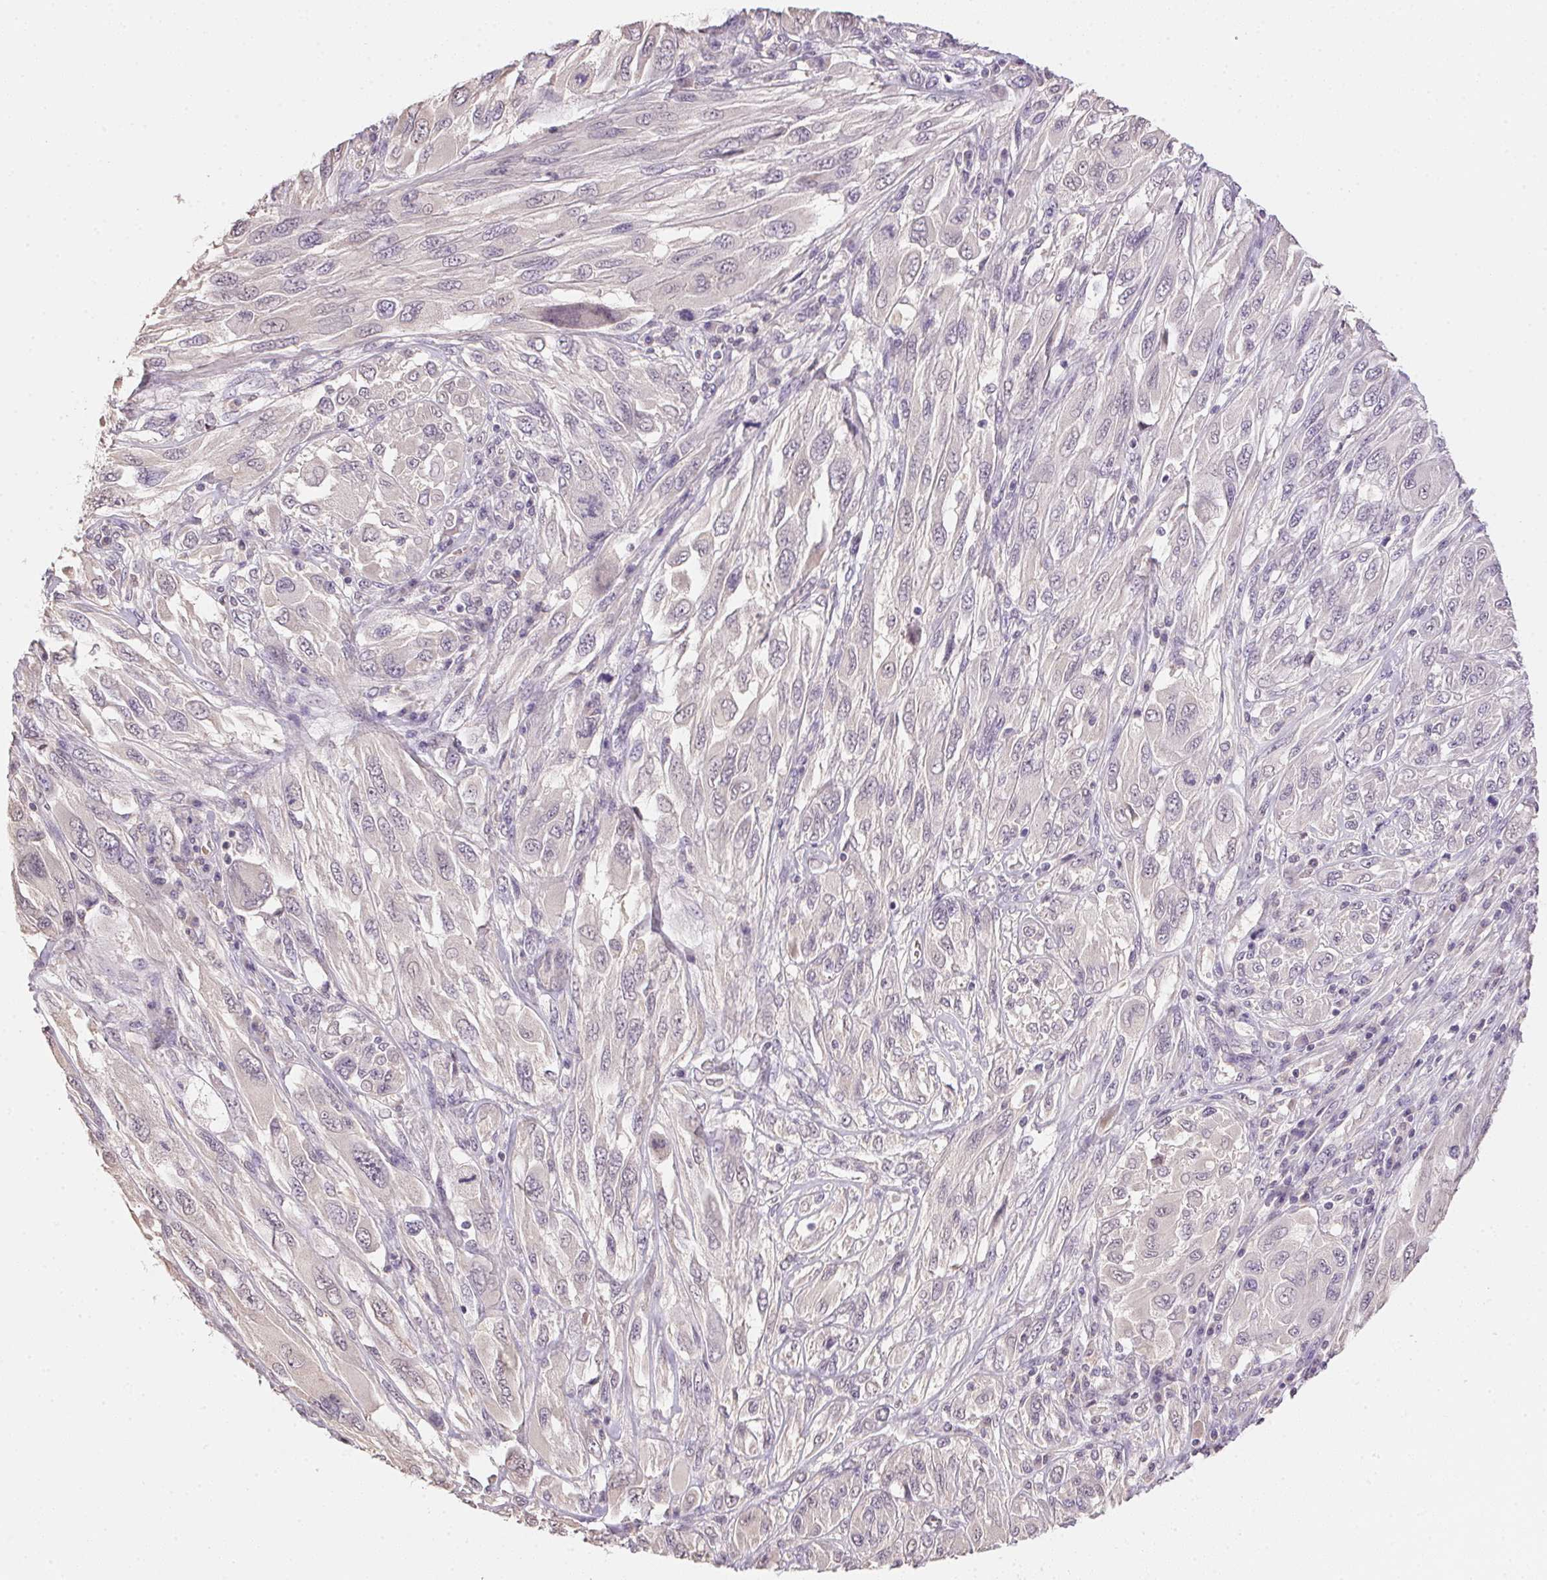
{"staining": {"intensity": "negative", "quantity": "none", "location": "none"}, "tissue": "melanoma", "cell_type": "Tumor cells", "image_type": "cancer", "snomed": [{"axis": "morphology", "description": "Malignant melanoma, NOS"}, {"axis": "topography", "description": "Skin"}], "caption": "The immunohistochemistry (IHC) photomicrograph has no significant positivity in tumor cells of malignant melanoma tissue. The staining is performed using DAB (3,3'-diaminobenzidine) brown chromogen with nuclei counter-stained in using hematoxylin.", "gene": "ALDH8A1", "patient": {"sex": "female", "age": 91}}